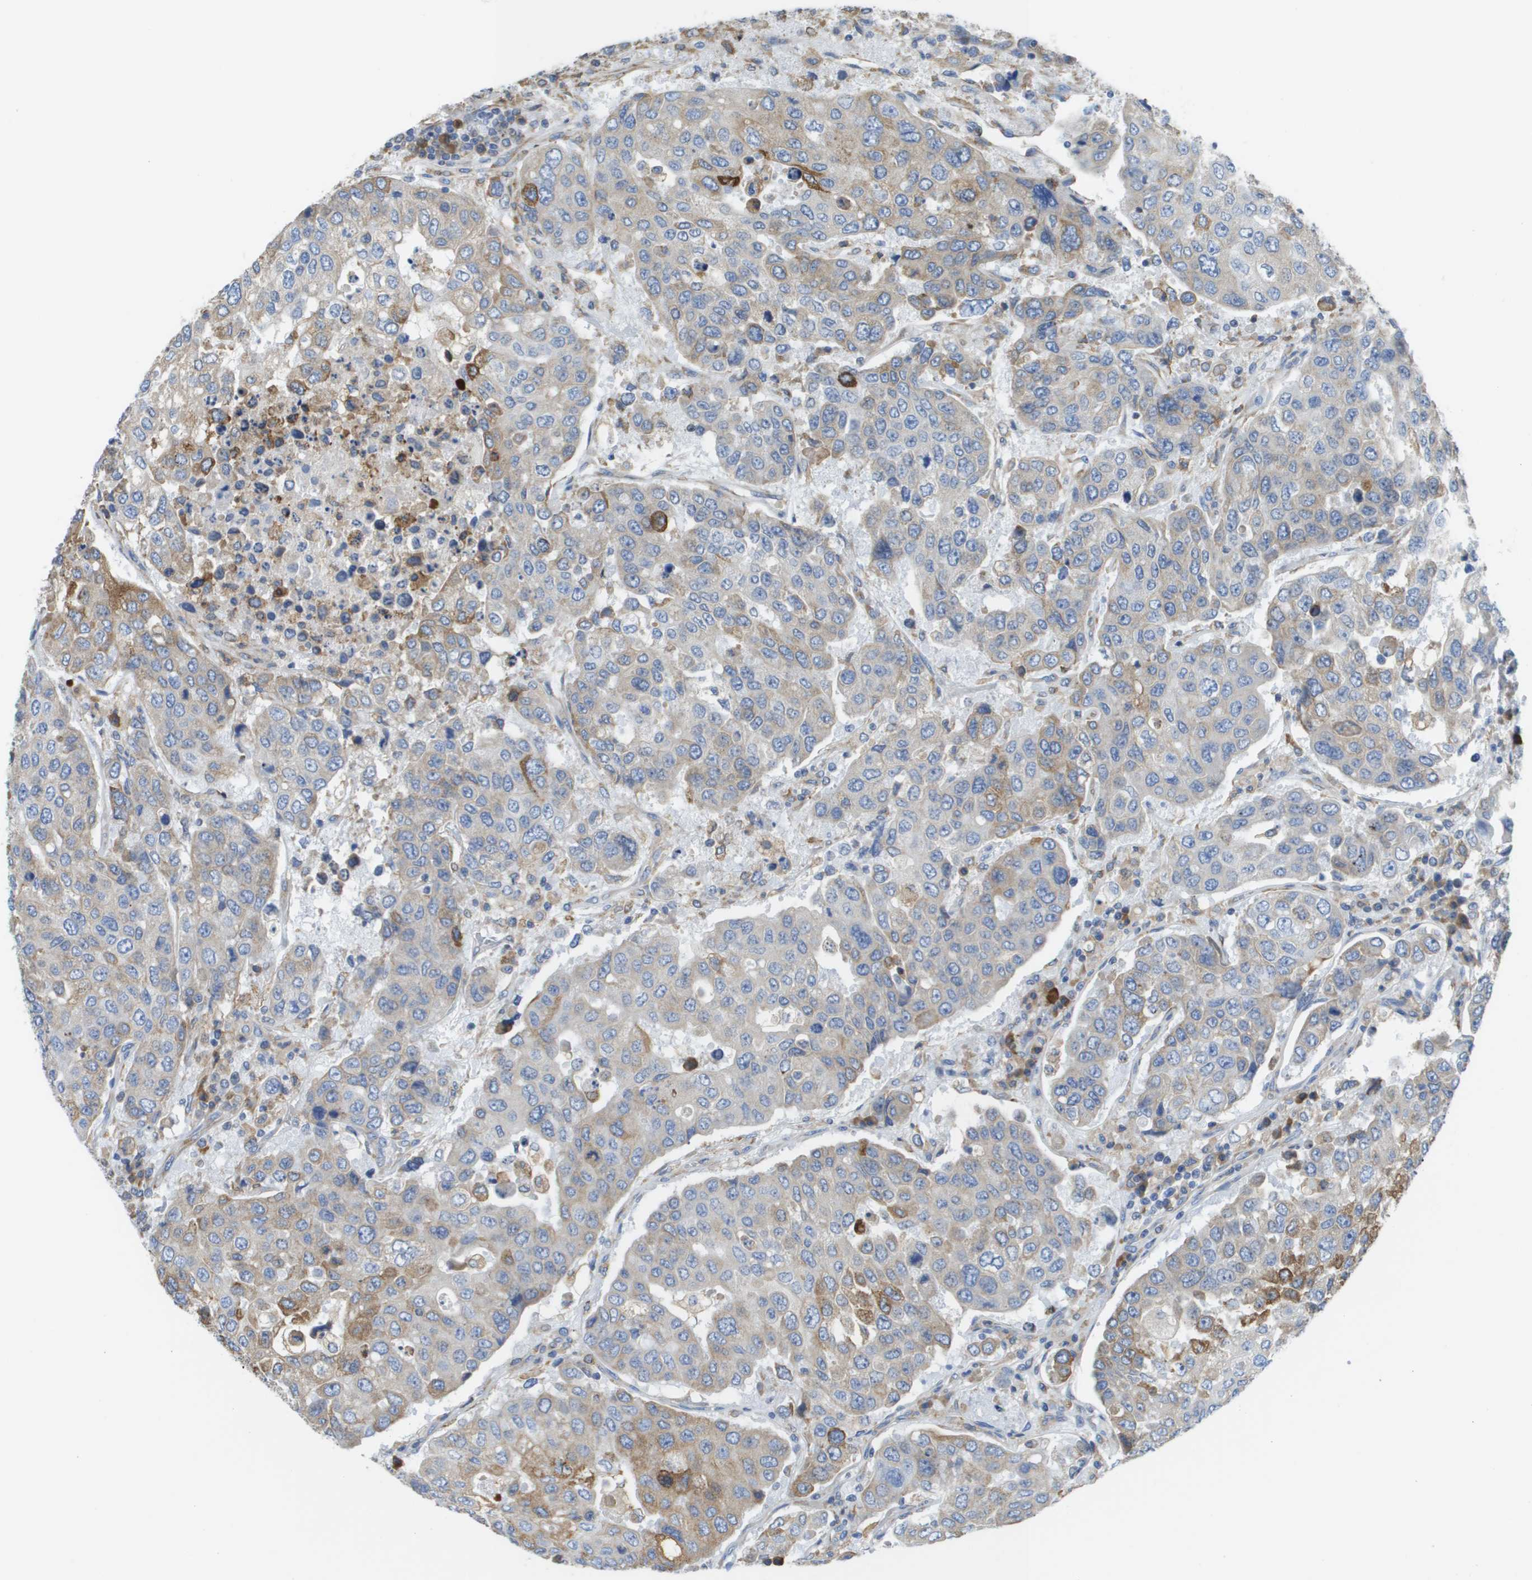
{"staining": {"intensity": "weak", "quantity": "25%-75%", "location": "cytoplasmic/membranous"}, "tissue": "urothelial cancer", "cell_type": "Tumor cells", "image_type": "cancer", "snomed": [{"axis": "morphology", "description": "Urothelial carcinoma, High grade"}, {"axis": "topography", "description": "Lymph node"}, {"axis": "topography", "description": "Urinary bladder"}], "caption": "IHC image of neoplastic tissue: human high-grade urothelial carcinoma stained using immunohistochemistry (IHC) shows low levels of weak protein expression localized specifically in the cytoplasmic/membranous of tumor cells, appearing as a cytoplasmic/membranous brown color.", "gene": "SDR42E1", "patient": {"sex": "male", "age": 51}}